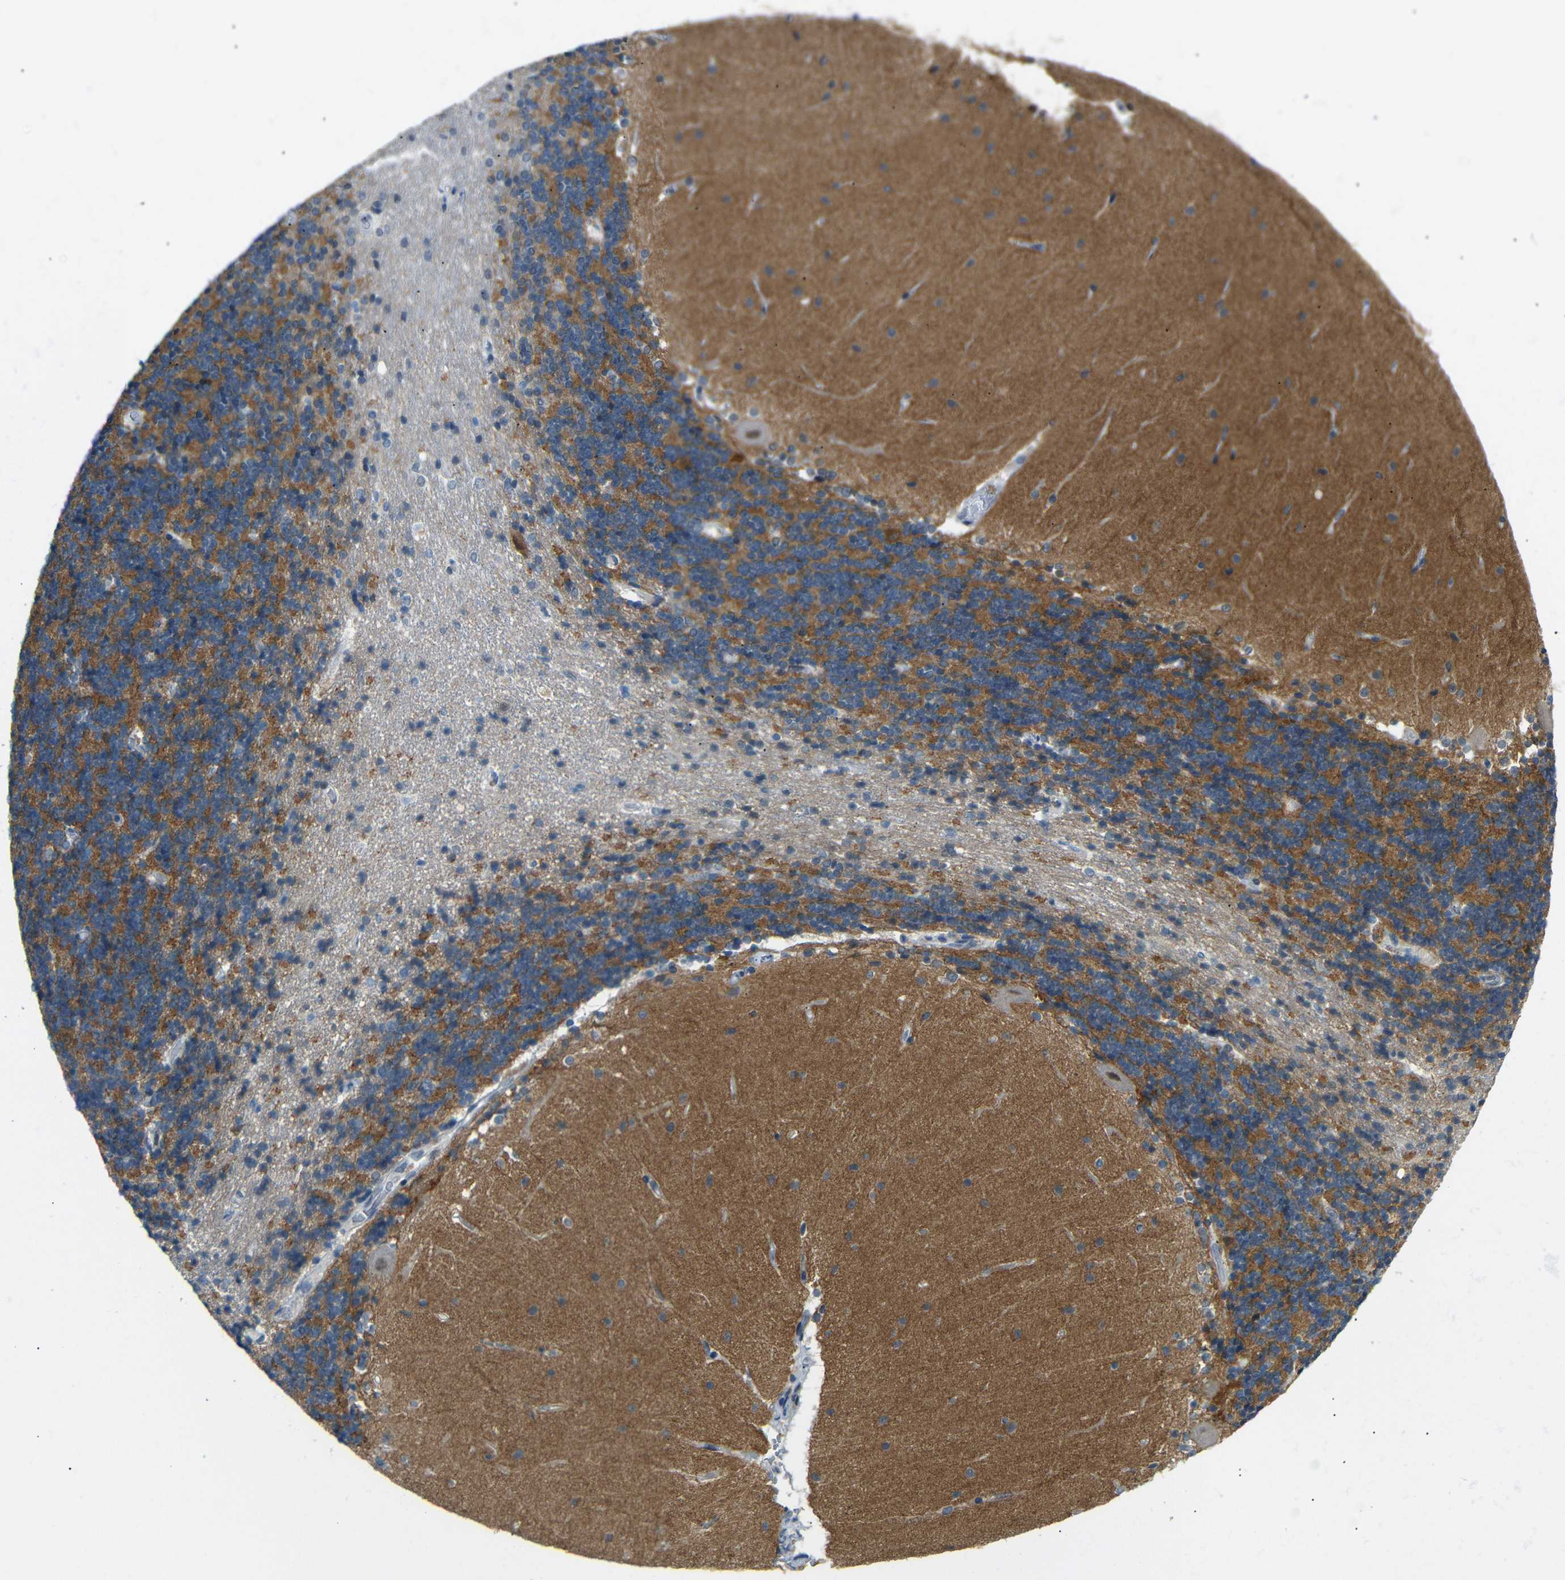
{"staining": {"intensity": "moderate", "quantity": ">75%", "location": "cytoplasmic/membranous"}, "tissue": "cerebellum", "cell_type": "Cells in granular layer", "image_type": "normal", "snomed": [{"axis": "morphology", "description": "Normal tissue, NOS"}, {"axis": "topography", "description": "Cerebellum"}], "caption": "Human cerebellum stained for a protein (brown) displays moderate cytoplasmic/membranous positive expression in about >75% of cells in granular layer.", "gene": "GPR158", "patient": {"sex": "female", "age": 54}}